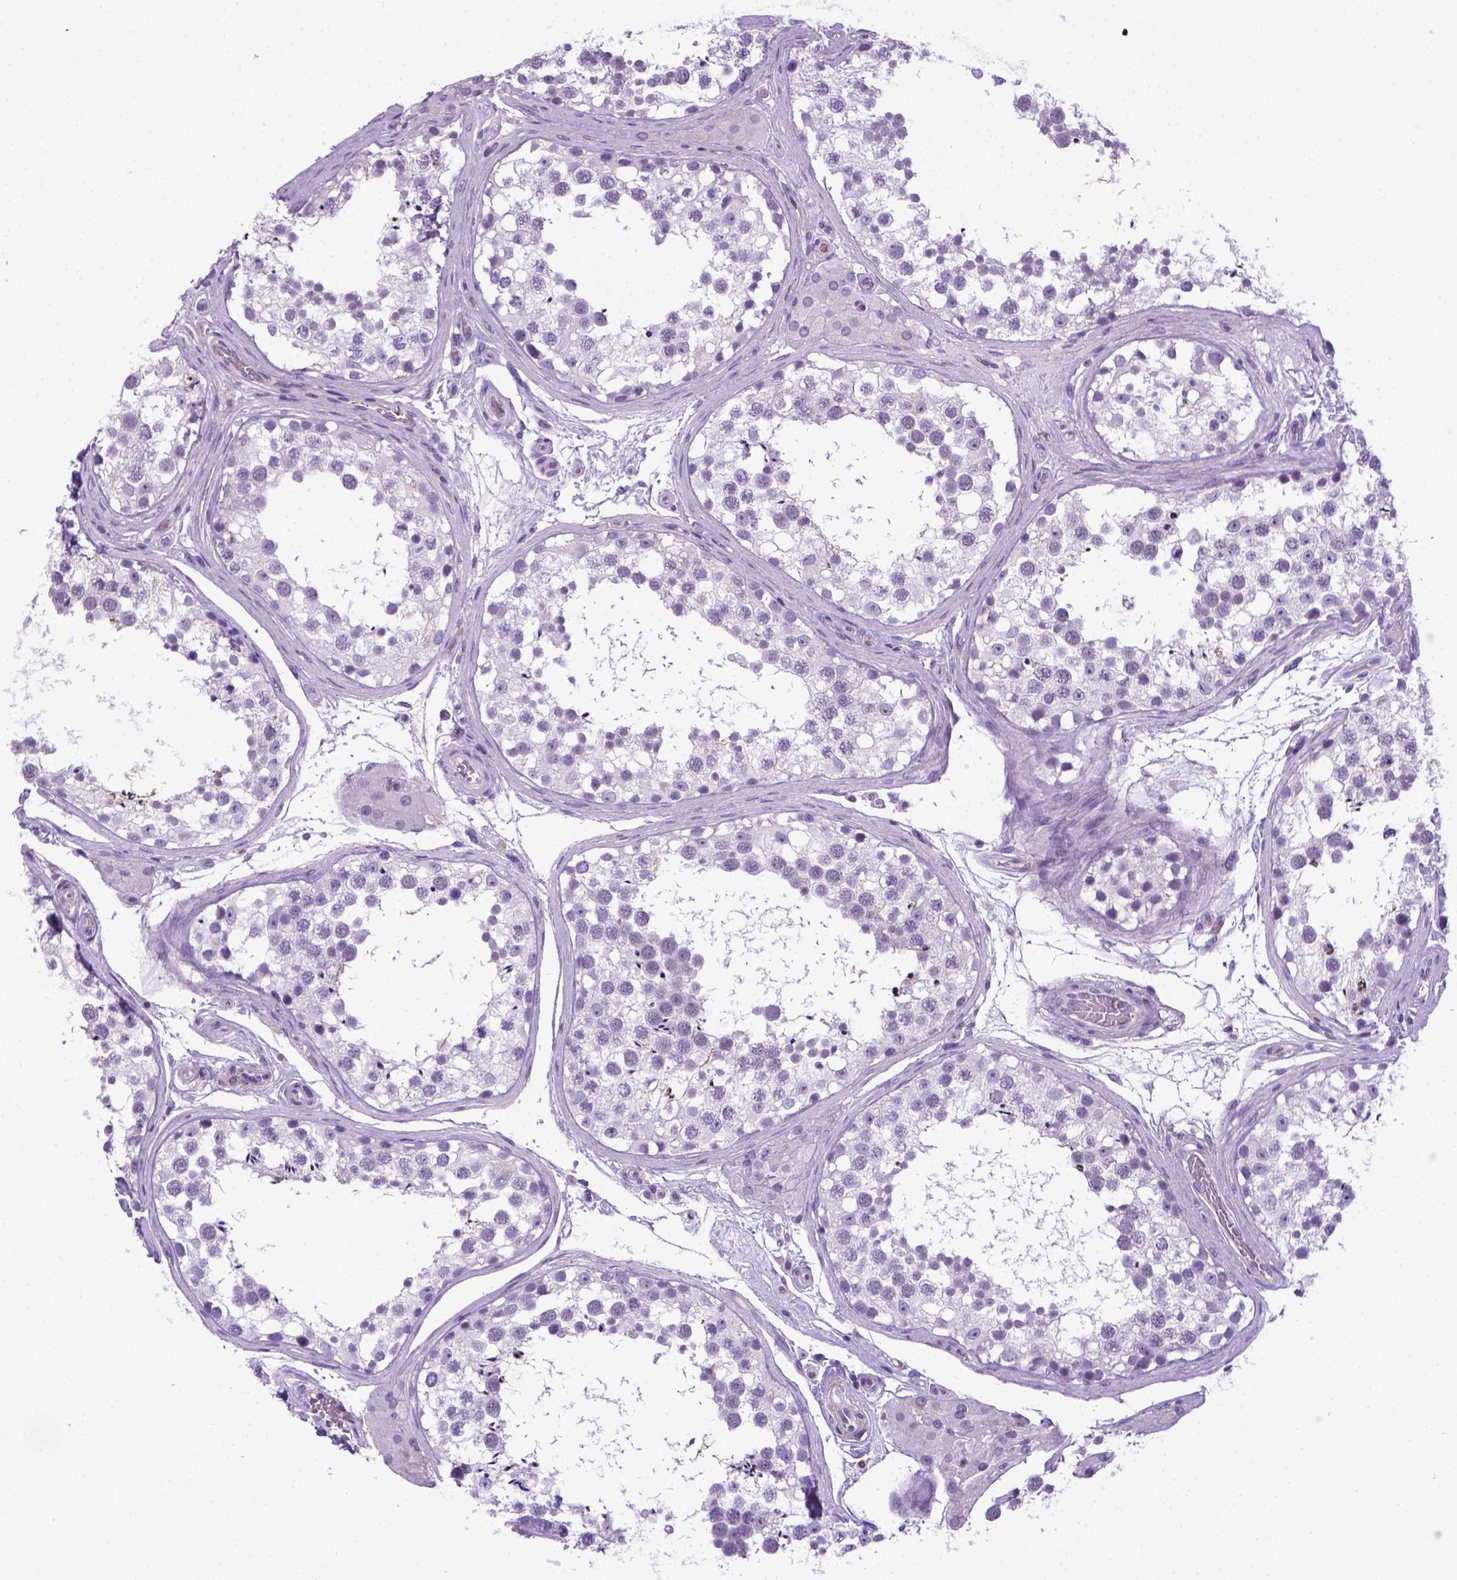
{"staining": {"intensity": "negative", "quantity": "none", "location": "none"}, "tissue": "testis", "cell_type": "Cells in seminiferous ducts", "image_type": "normal", "snomed": [{"axis": "morphology", "description": "Normal tissue, NOS"}, {"axis": "morphology", "description": "Seminoma, NOS"}, {"axis": "topography", "description": "Testis"}], "caption": "DAB immunohistochemical staining of normal testis reveals no significant staining in cells in seminiferous ducts.", "gene": "POU3F3", "patient": {"sex": "male", "age": 65}}